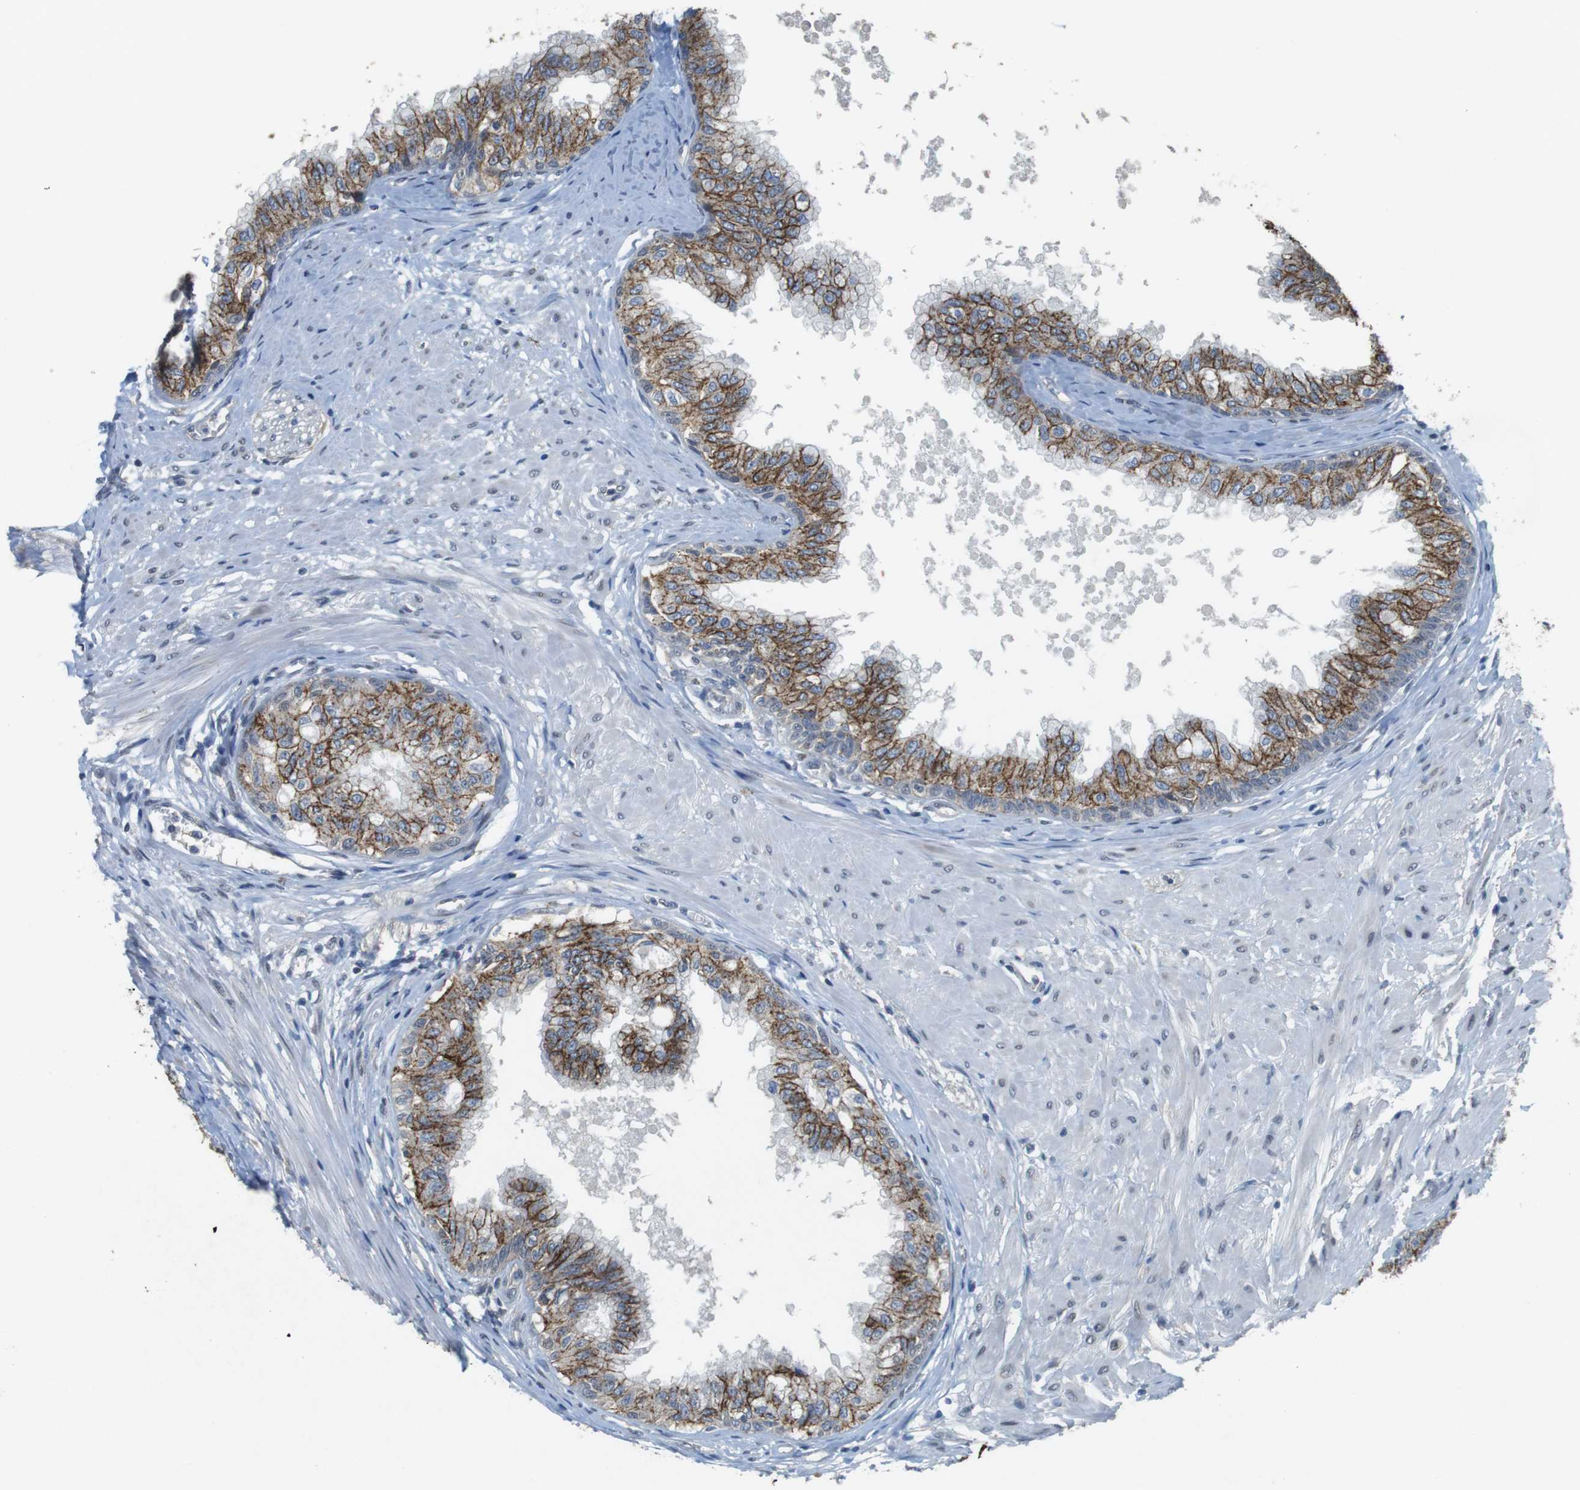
{"staining": {"intensity": "moderate", "quantity": "25%-75%", "location": "cytoplasmic/membranous"}, "tissue": "prostate", "cell_type": "Glandular cells", "image_type": "normal", "snomed": [{"axis": "morphology", "description": "Normal tissue, NOS"}, {"axis": "topography", "description": "Prostate"}, {"axis": "topography", "description": "Seminal veicle"}], "caption": "Protein expression analysis of unremarkable prostate demonstrates moderate cytoplasmic/membranous expression in approximately 25%-75% of glandular cells.", "gene": "CLDN7", "patient": {"sex": "male", "age": 60}}